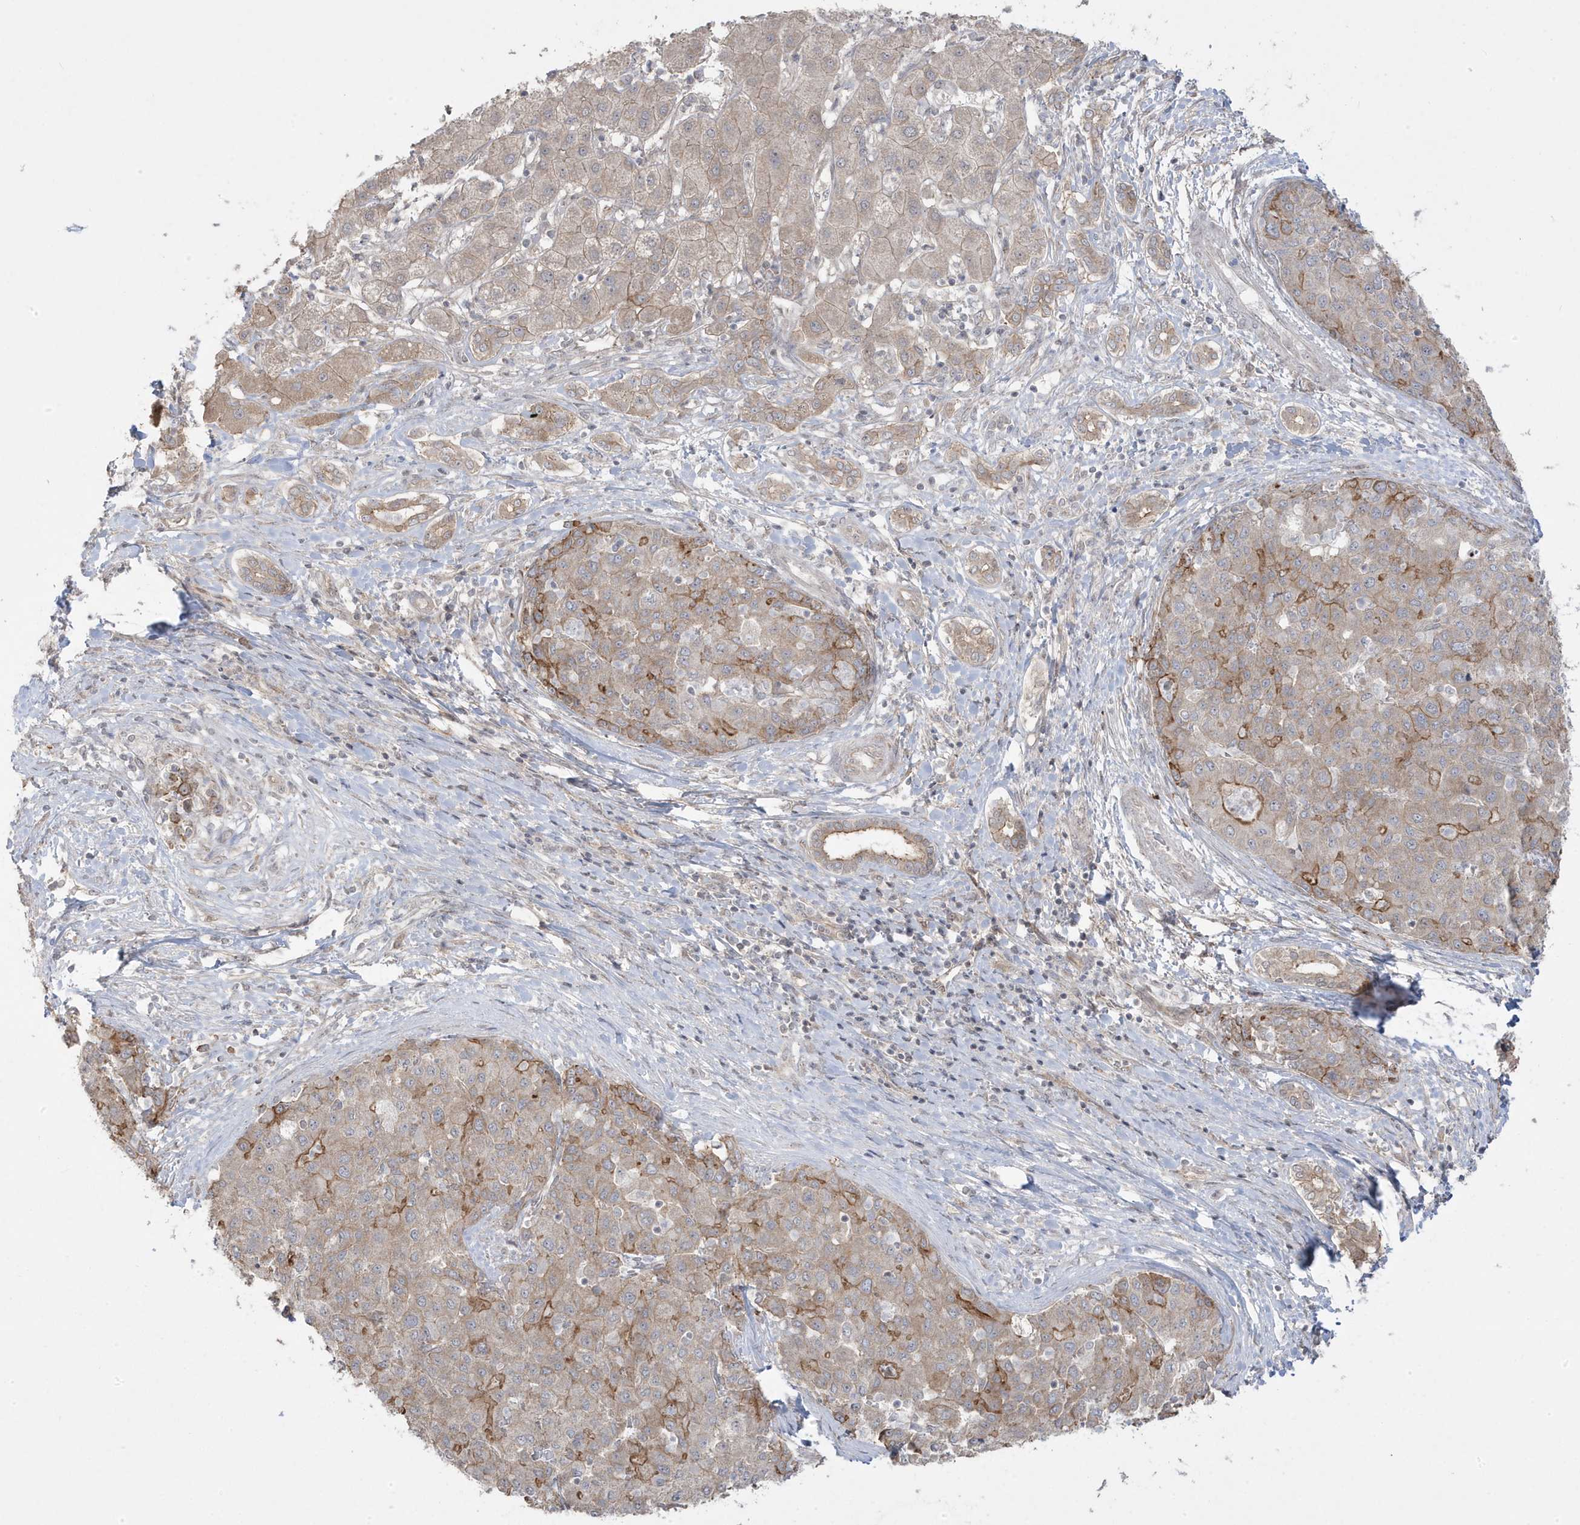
{"staining": {"intensity": "moderate", "quantity": "<25%", "location": "cytoplasmic/membranous"}, "tissue": "liver cancer", "cell_type": "Tumor cells", "image_type": "cancer", "snomed": [{"axis": "morphology", "description": "Carcinoma, Hepatocellular, NOS"}, {"axis": "topography", "description": "Liver"}], "caption": "Brown immunohistochemical staining in human liver cancer (hepatocellular carcinoma) shows moderate cytoplasmic/membranous positivity in about <25% of tumor cells.", "gene": "DNAJC12", "patient": {"sex": "male", "age": 65}}